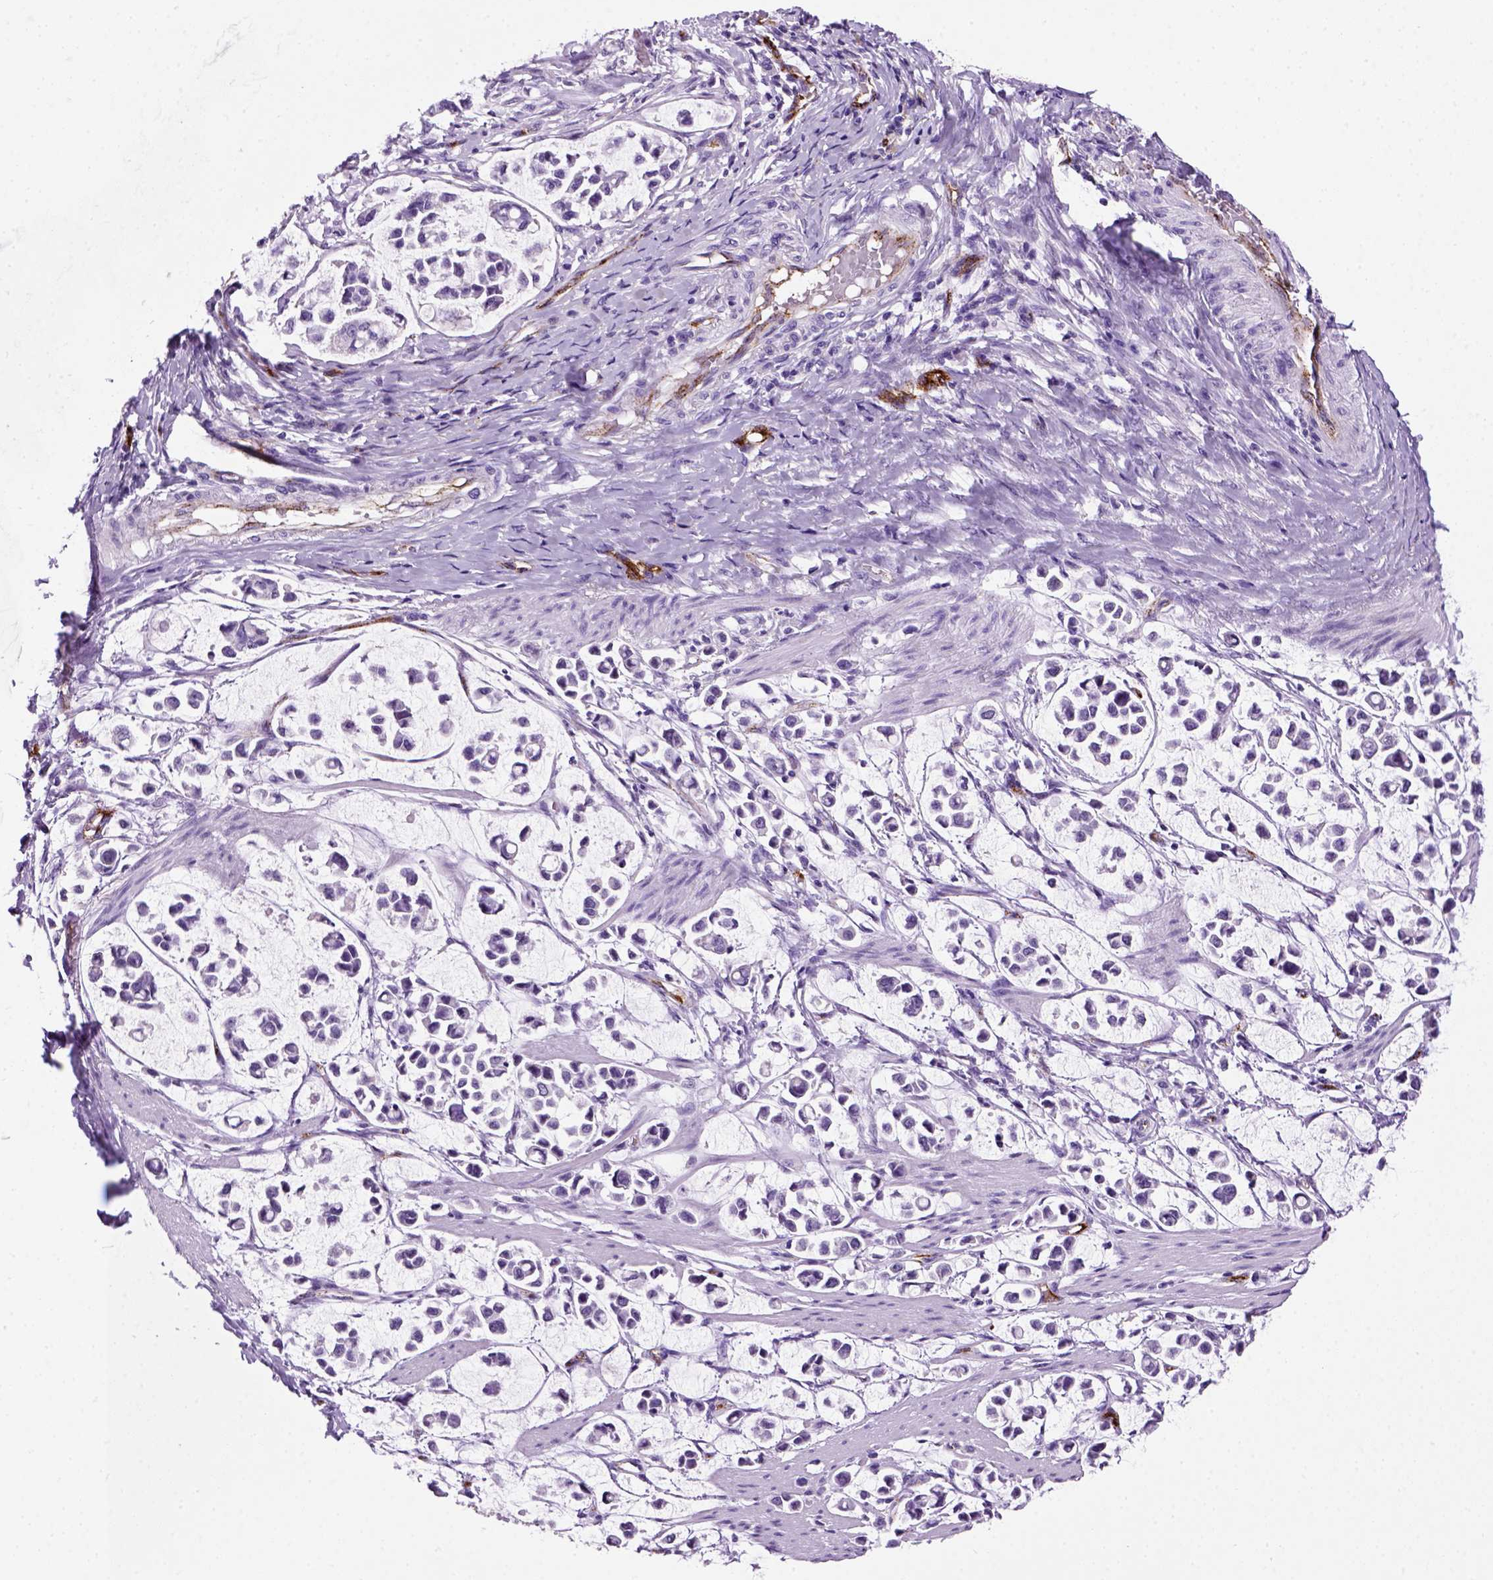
{"staining": {"intensity": "negative", "quantity": "none", "location": "none"}, "tissue": "stomach cancer", "cell_type": "Tumor cells", "image_type": "cancer", "snomed": [{"axis": "morphology", "description": "Adenocarcinoma, NOS"}, {"axis": "topography", "description": "Stomach"}], "caption": "A histopathology image of human adenocarcinoma (stomach) is negative for staining in tumor cells. The staining was performed using DAB (3,3'-diaminobenzidine) to visualize the protein expression in brown, while the nuclei were stained in blue with hematoxylin (Magnification: 20x).", "gene": "VWF", "patient": {"sex": "male", "age": 82}}